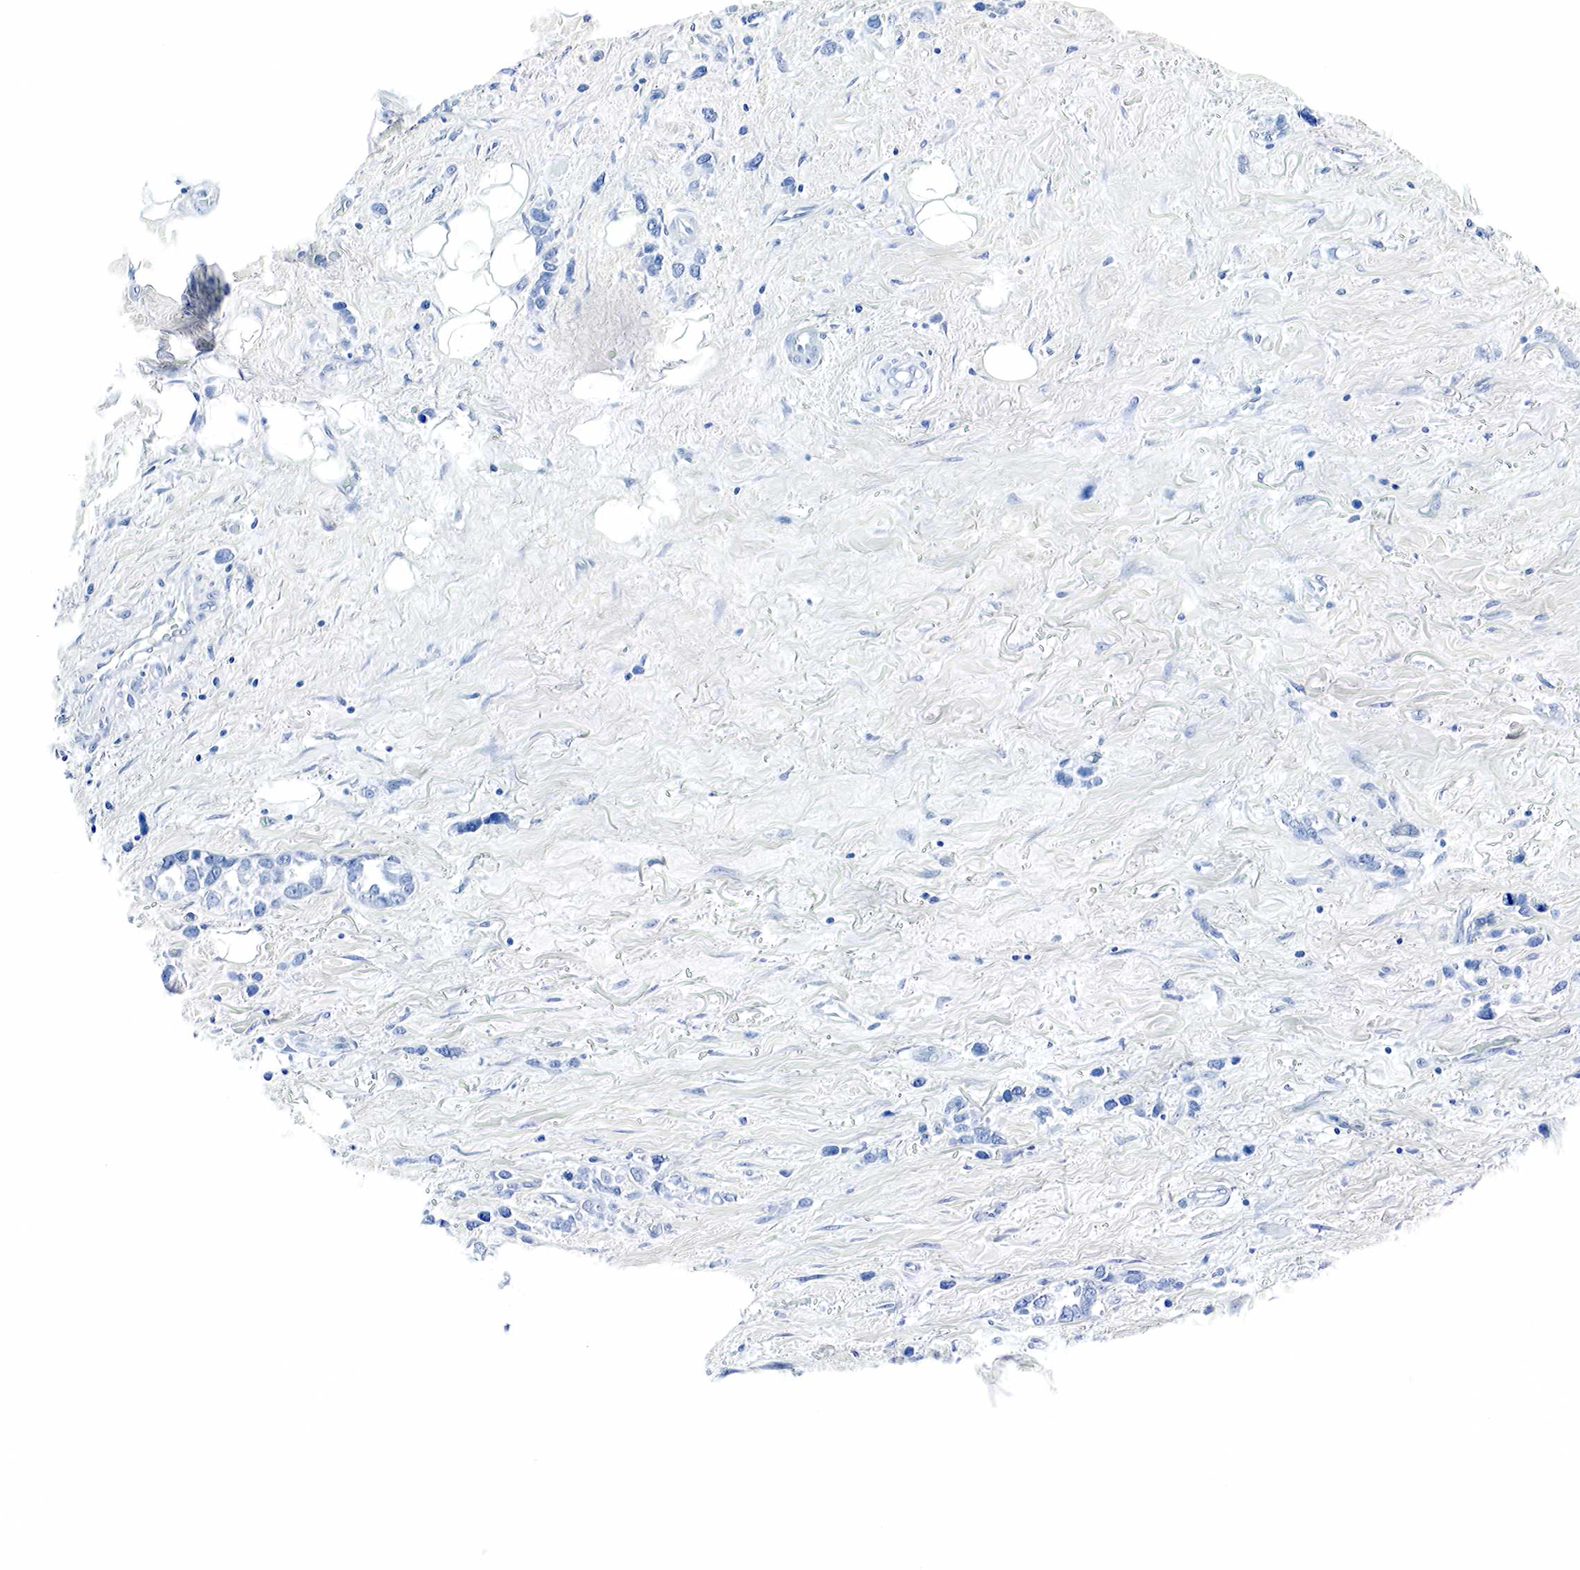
{"staining": {"intensity": "negative", "quantity": "none", "location": "none"}, "tissue": "liver cancer", "cell_type": "Tumor cells", "image_type": "cancer", "snomed": [{"axis": "morphology", "description": "Carcinoma, Hepatocellular, NOS"}, {"axis": "topography", "description": "Liver"}], "caption": "This is an immunohistochemistry (IHC) histopathology image of liver hepatocellular carcinoma. There is no positivity in tumor cells.", "gene": "GAST", "patient": {"sex": "male", "age": 64}}